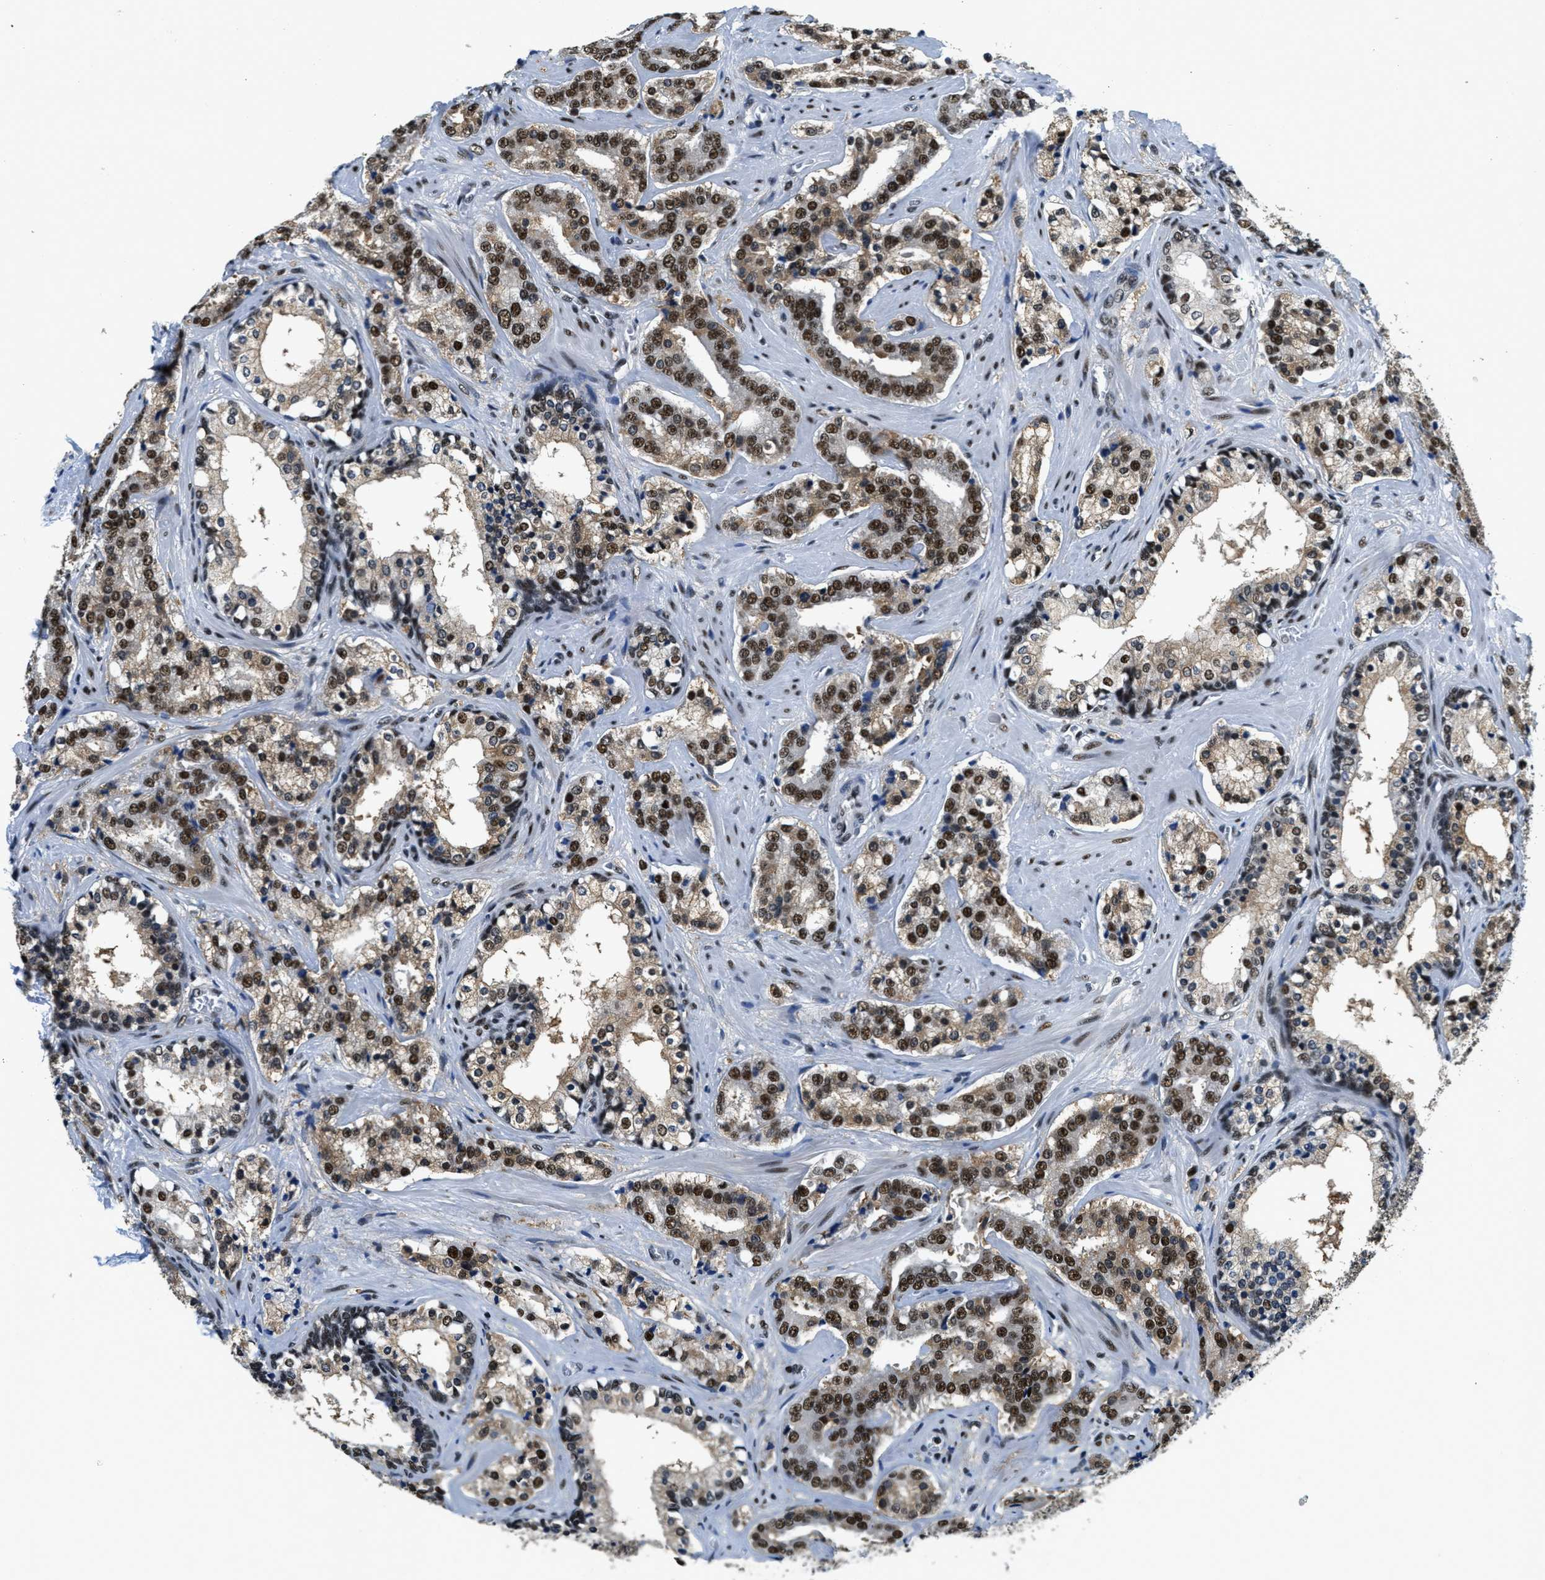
{"staining": {"intensity": "strong", "quantity": ">75%", "location": "nuclear"}, "tissue": "prostate cancer", "cell_type": "Tumor cells", "image_type": "cancer", "snomed": [{"axis": "morphology", "description": "Adenocarcinoma, High grade"}, {"axis": "topography", "description": "Prostate"}], "caption": "High-grade adenocarcinoma (prostate) stained with a protein marker displays strong staining in tumor cells.", "gene": "SSB", "patient": {"sex": "male", "age": 60}}